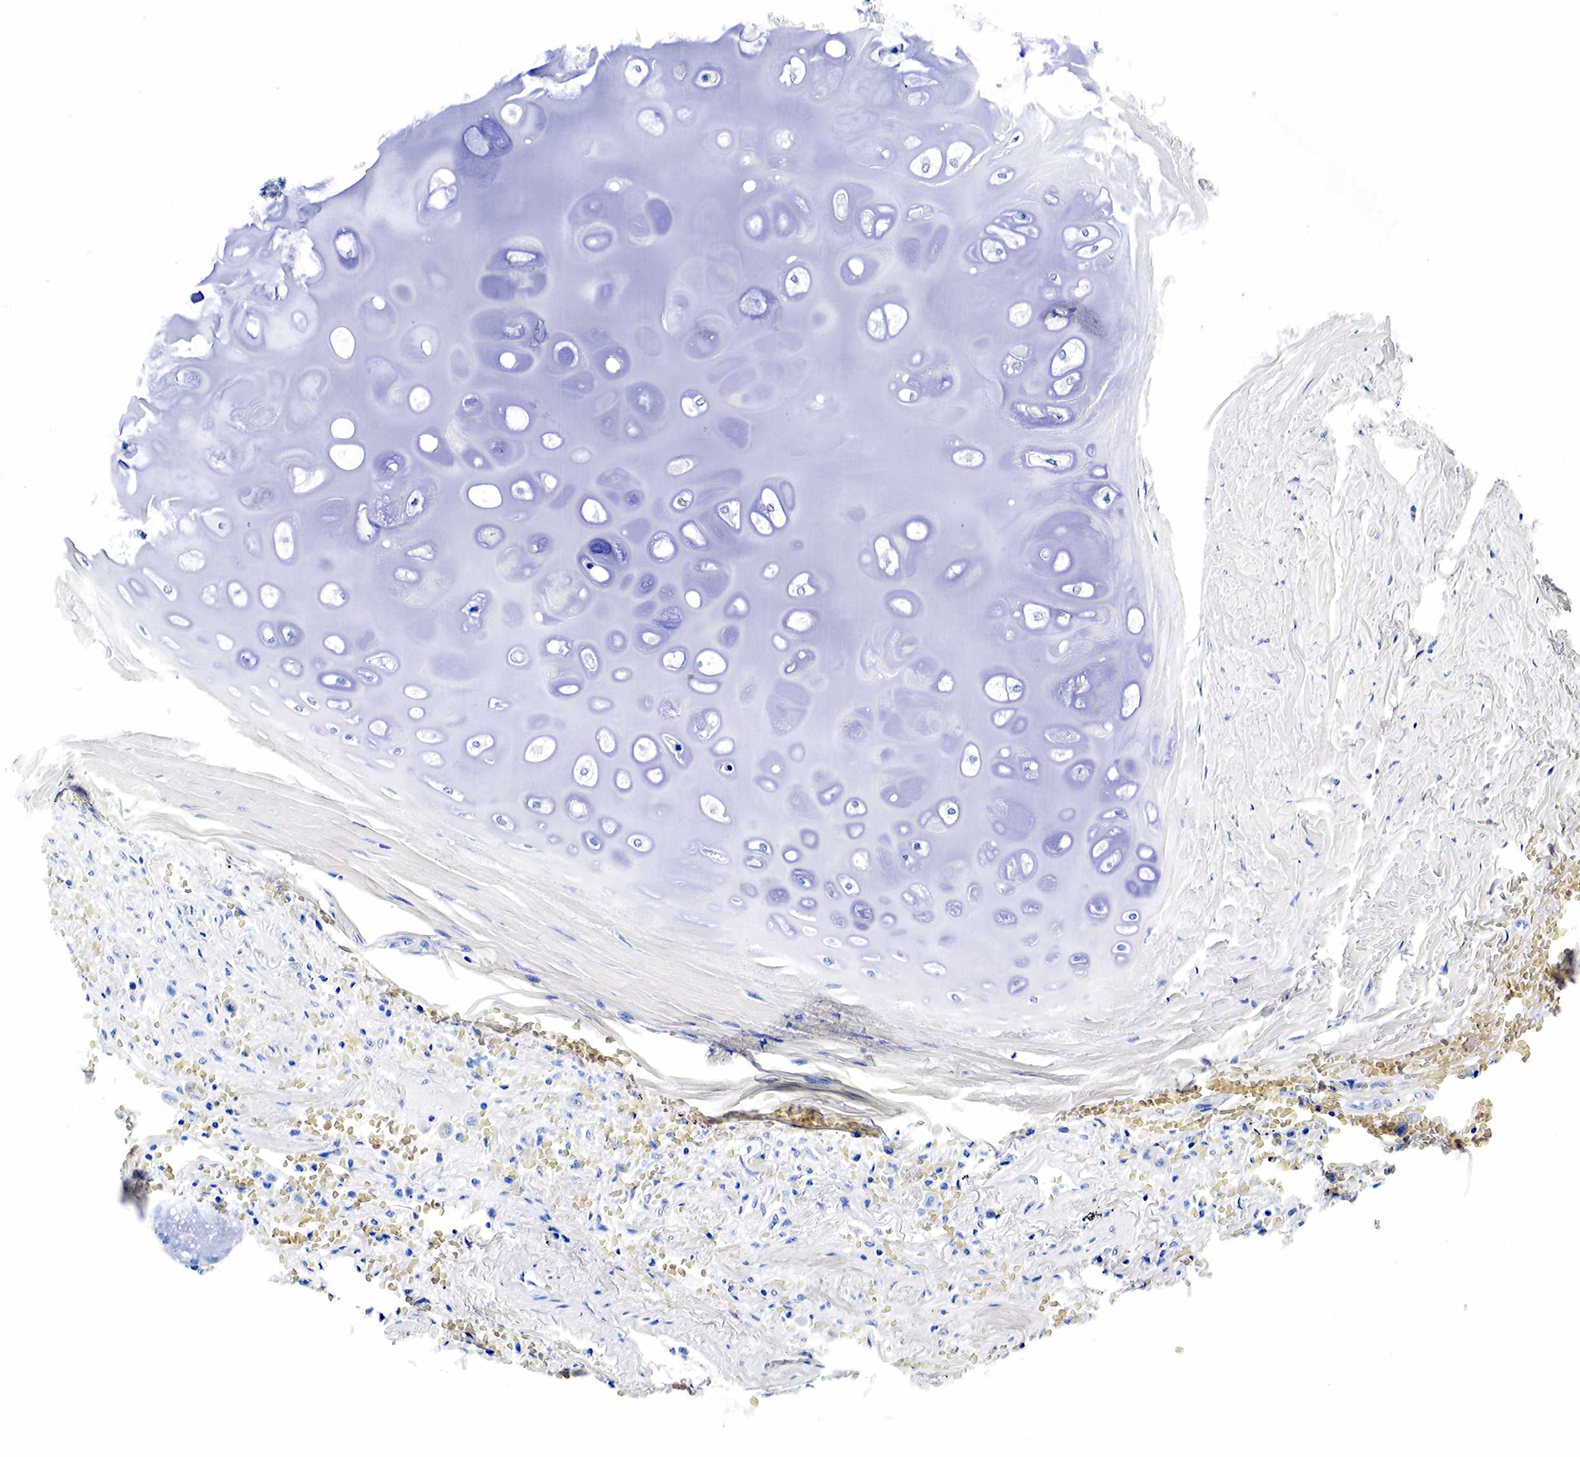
{"staining": {"intensity": "negative", "quantity": "none", "location": "none"}, "tissue": "bronchus", "cell_type": "Respiratory epithelial cells", "image_type": "normal", "snomed": [{"axis": "morphology", "description": "Normal tissue, NOS"}, {"axis": "topography", "description": "Cartilage tissue"}, {"axis": "topography", "description": "Lung"}], "caption": "Photomicrograph shows no protein staining in respiratory epithelial cells of normal bronchus.", "gene": "GCG", "patient": {"sex": "male", "age": 65}}